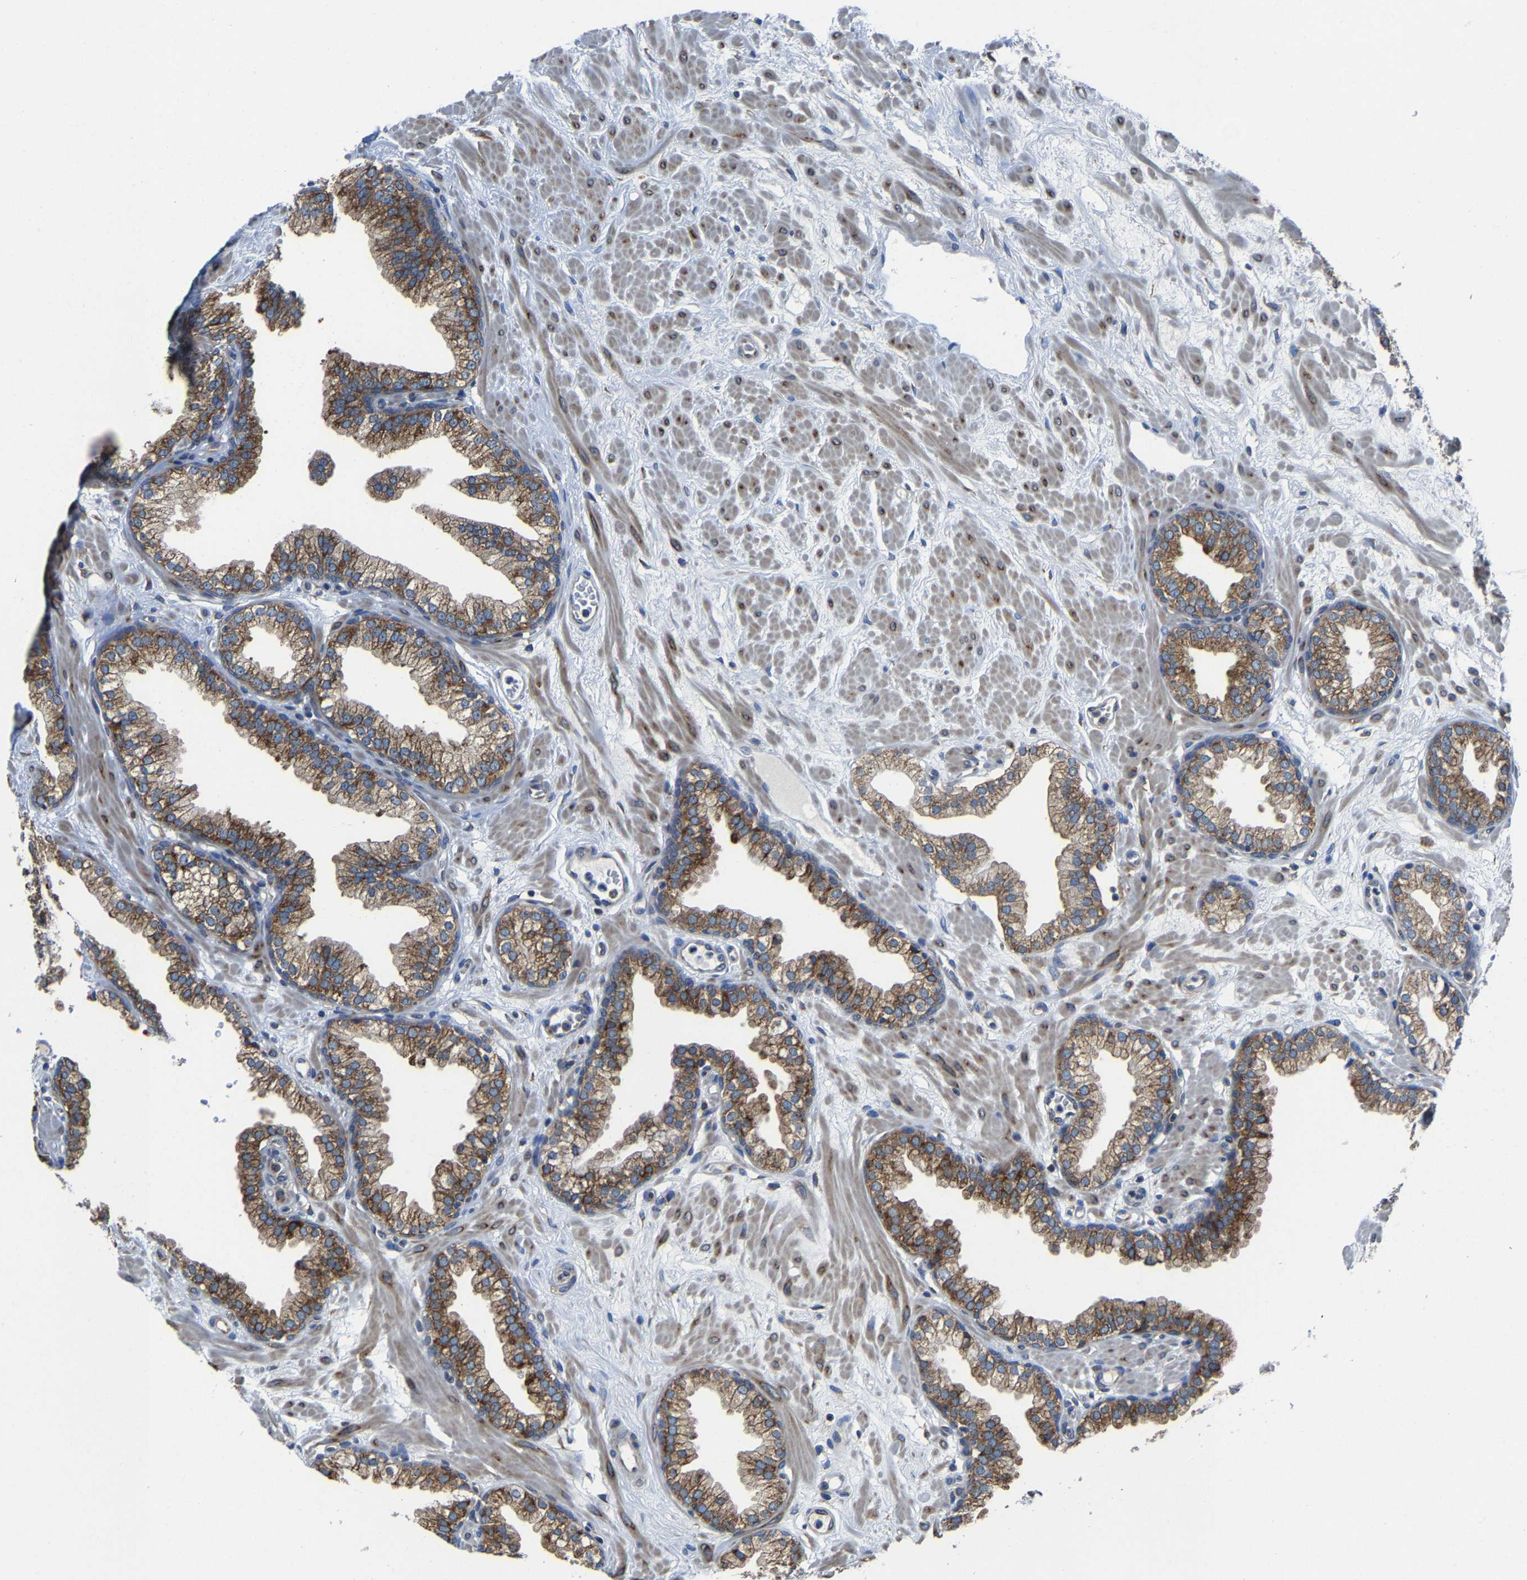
{"staining": {"intensity": "moderate", "quantity": ">75%", "location": "cytoplasmic/membranous"}, "tissue": "prostate", "cell_type": "Glandular cells", "image_type": "normal", "snomed": [{"axis": "morphology", "description": "Normal tissue, NOS"}, {"axis": "morphology", "description": "Urothelial carcinoma, Low grade"}, {"axis": "topography", "description": "Urinary bladder"}, {"axis": "topography", "description": "Prostate"}], "caption": "Immunohistochemistry (IHC) of normal prostate shows medium levels of moderate cytoplasmic/membranous staining in approximately >75% of glandular cells.", "gene": "G3BP2", "patient": {"sex": "male", "age": 60}}